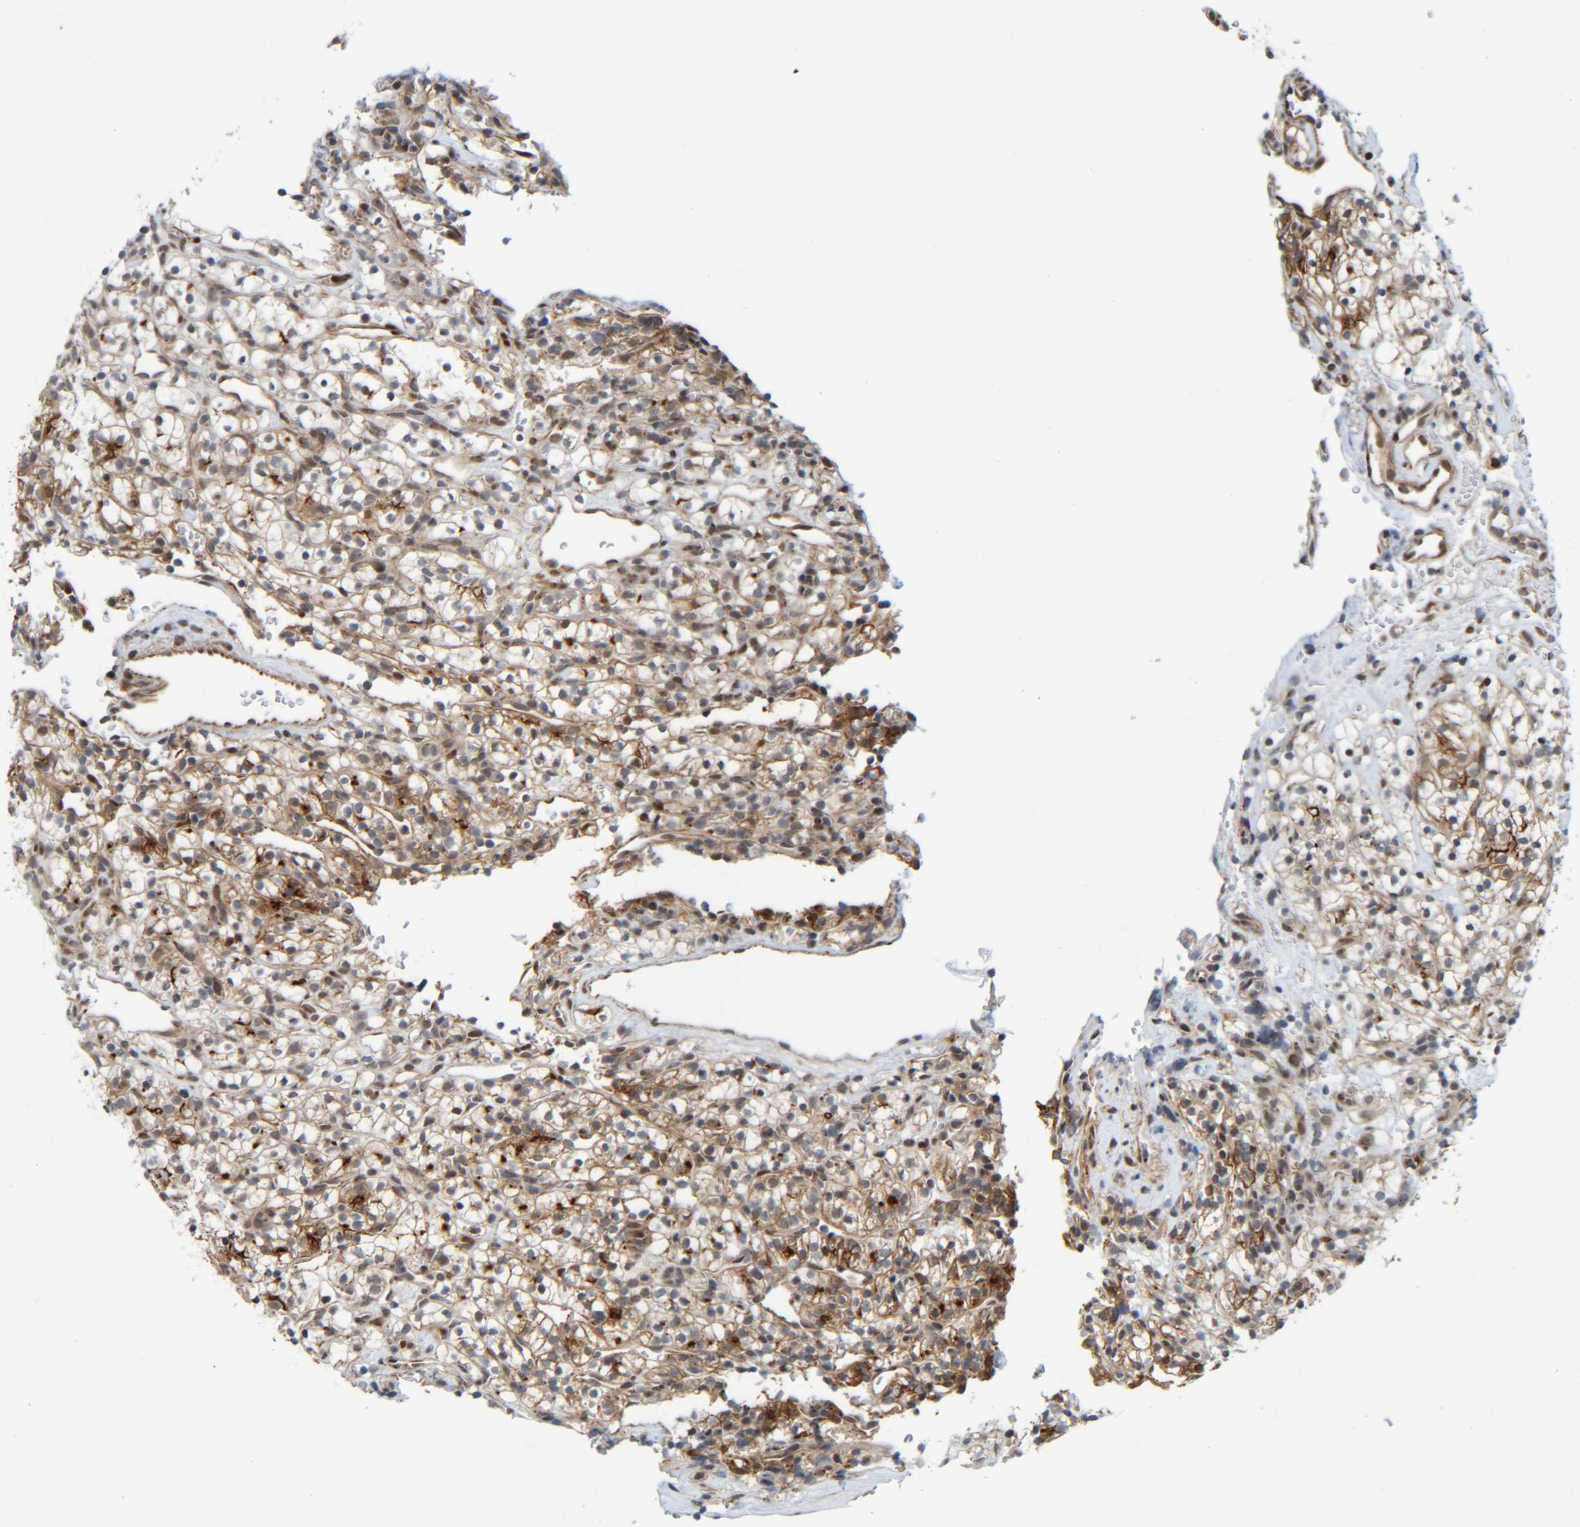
{"staining": {"intensity": "moderate", "quantity": "25%-75%", "location": "cytoplasmic/membranous"}, "tissue": "renal cancer", "cell_type": "Tumor cells", "image_type": "cancer", "snomed": [{"axis": "morphology", "description": "Adenocarcinoma, NOS"}, {"axis": "topography", "description": "Kidney"}], "caption": "This is a micrograph of IHC staining of renal adenocarcinoma, which shows moderate expression in the cytoplasmic/membranous of tumor cells.", "gene": "CCDC57", "patient": {"sex": "female", "age": 57}}